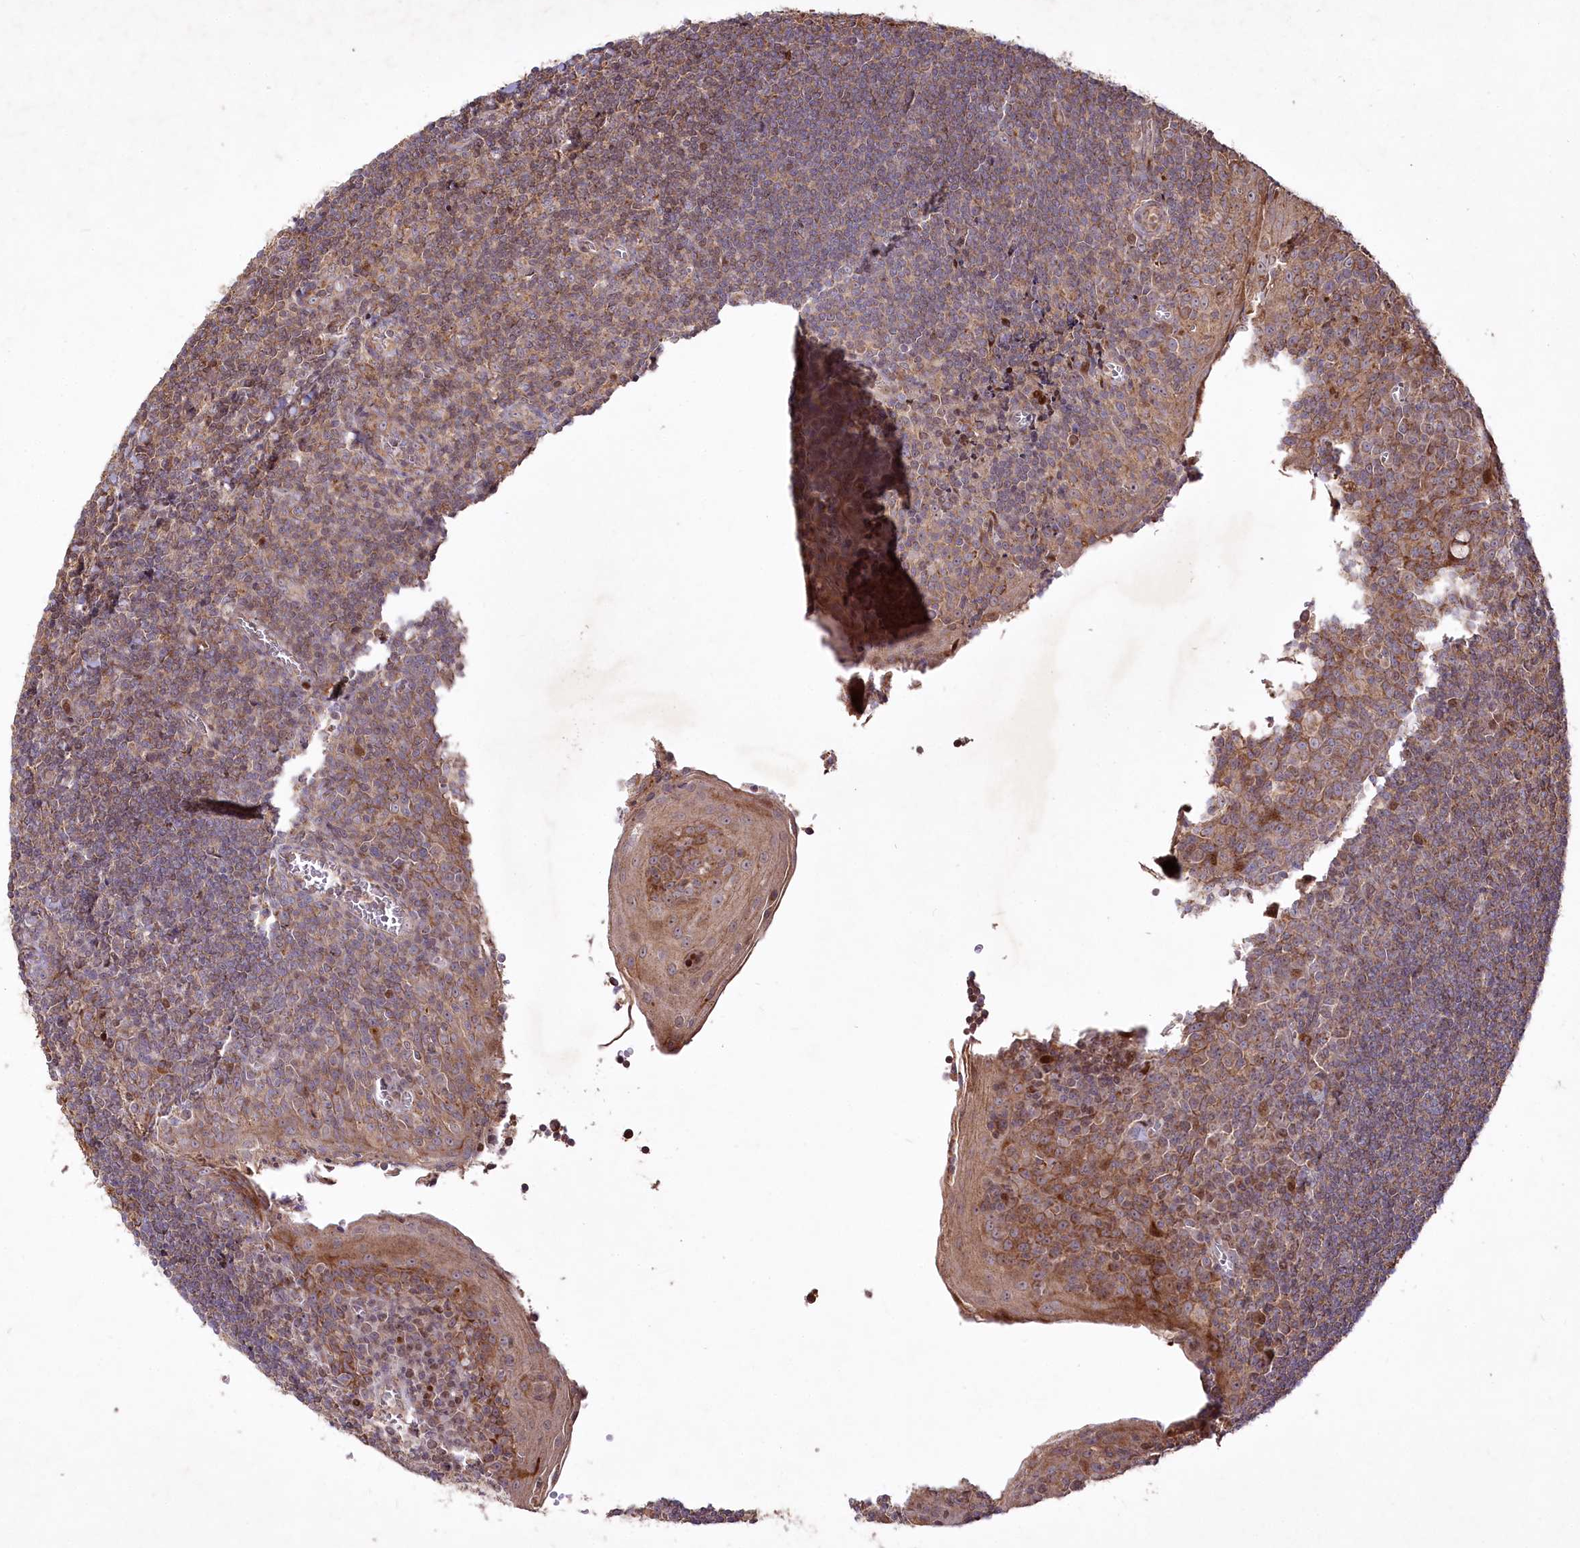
{"staining": {"intensity": "moderate", "quantity": ">75%", "location": "cytoplasmic/membranous"}, "tissue": "tonsil", "cell_type": "Germinal center cells", "image_type": "normal", "snomed": [{"axis": "morphology", "description": "Normal tissue, NOS"}, {"axis": "topography", "description": "Tonsil"}], "caption": "This micrograph demonstrates benign tonsil stained with immunohistochemistry to label a protein in brown. The cytoplasmic/membranous of germinal center cells show moderate positivity for the protein. Nuclei are counter-stained blue.", "gene": "PSTK", "patient": {"sex": "male", "age": 27}}